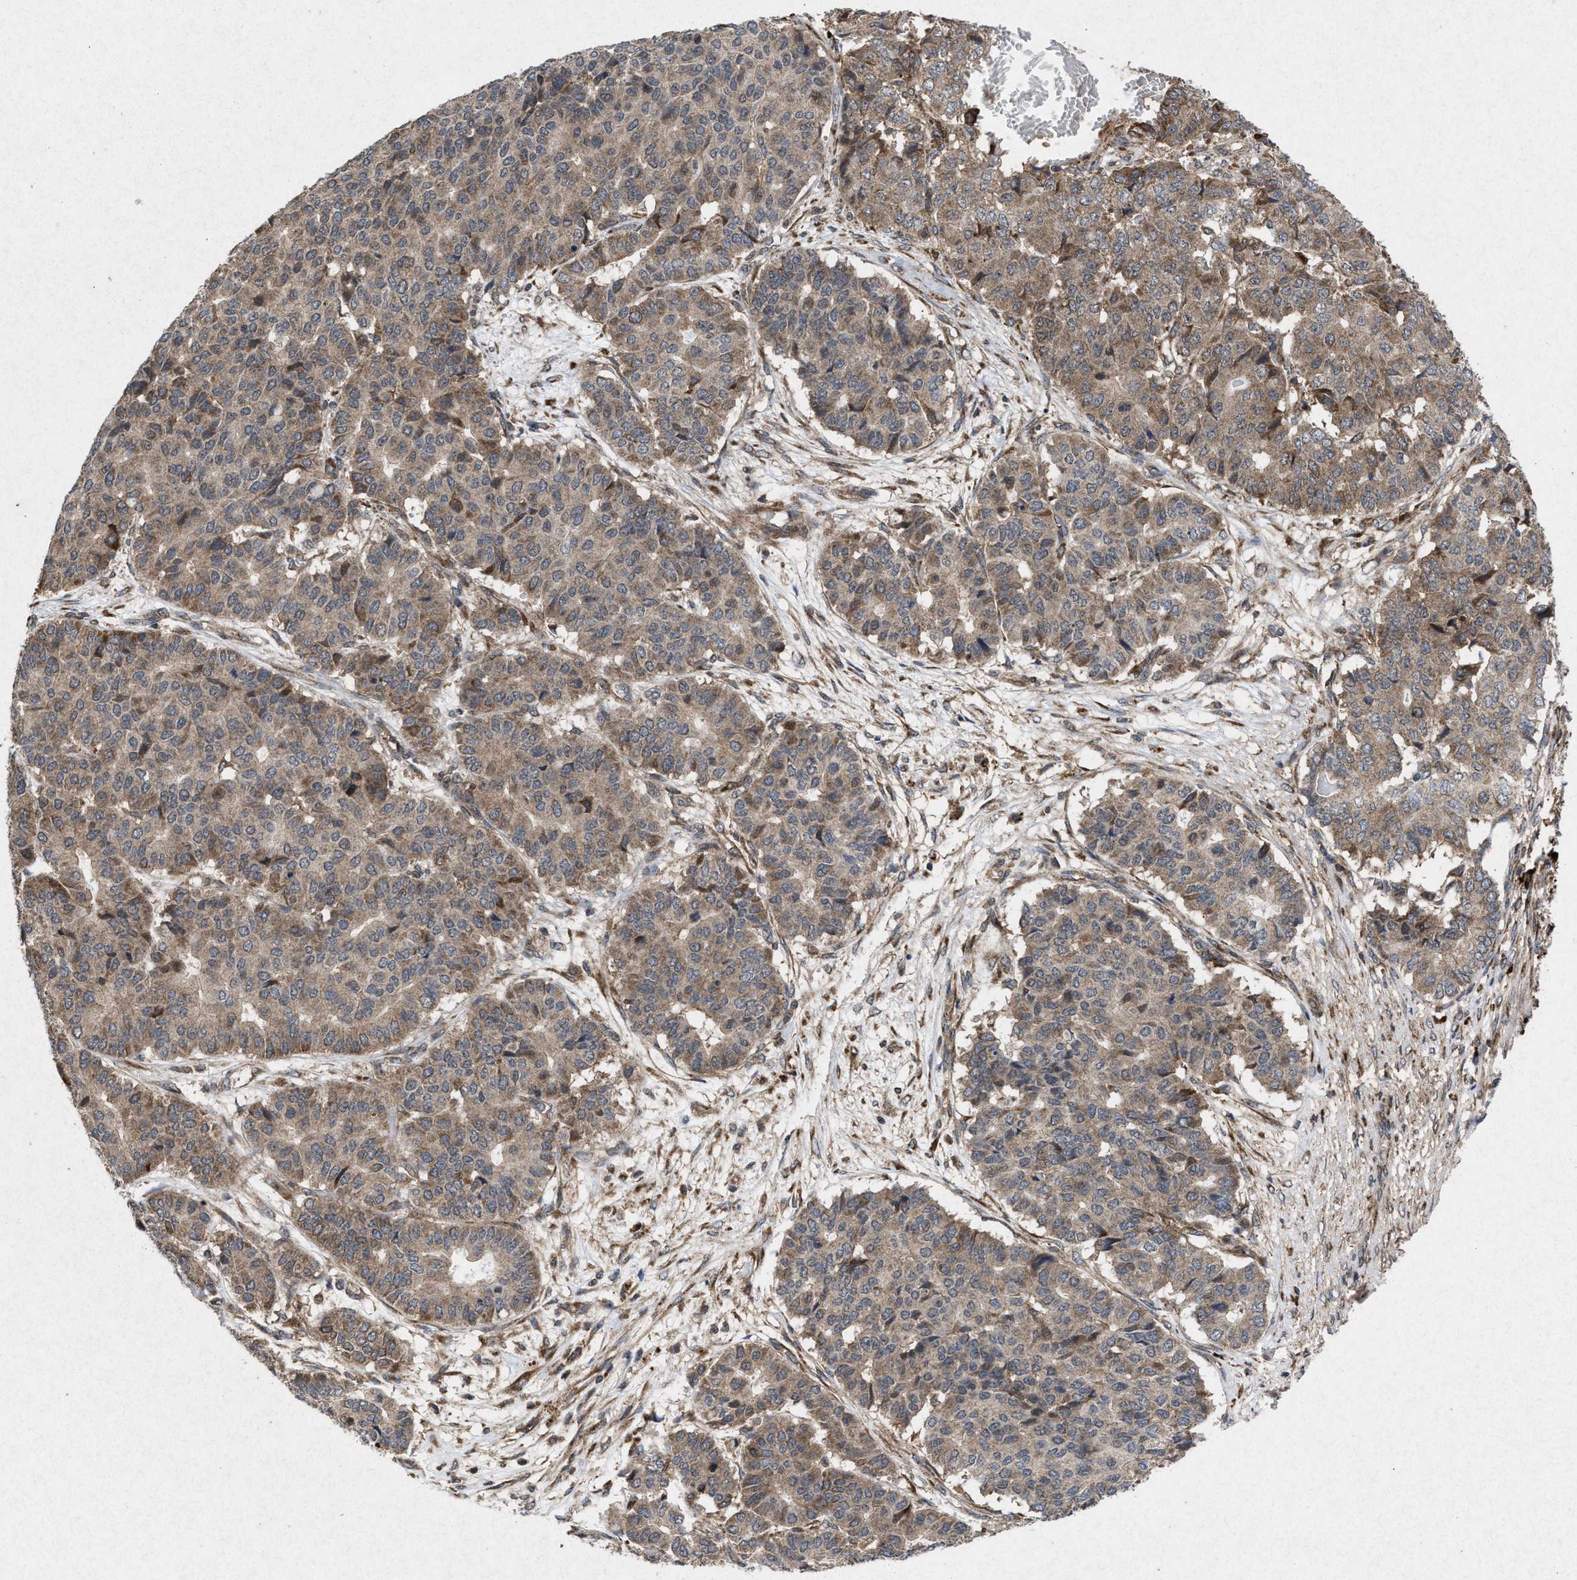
{"staining": {"intensity": "moderate", "quantity": ">75%", "location": "cytoplasmic/membranous"}, "tissue": "pancreatic cancer", "cell_type": "Tumor cells", "image_type": "cancer", "snomed": [{"axis": "morphology", "description": "Adenocarcinoma, NOS"}, {"axis": "topography", "description": "Pancreas"}], "caption": "Pancreatic cancer stained with immunohistochemistry (IHC) shows moderate cytoplasmic/membranous staining in about >75% of tumor cells. (Brightfield microscopy of DAB IHC at high magnification).", "gene": "MSI2", "patient": {"sex": "male", "age": 50}}